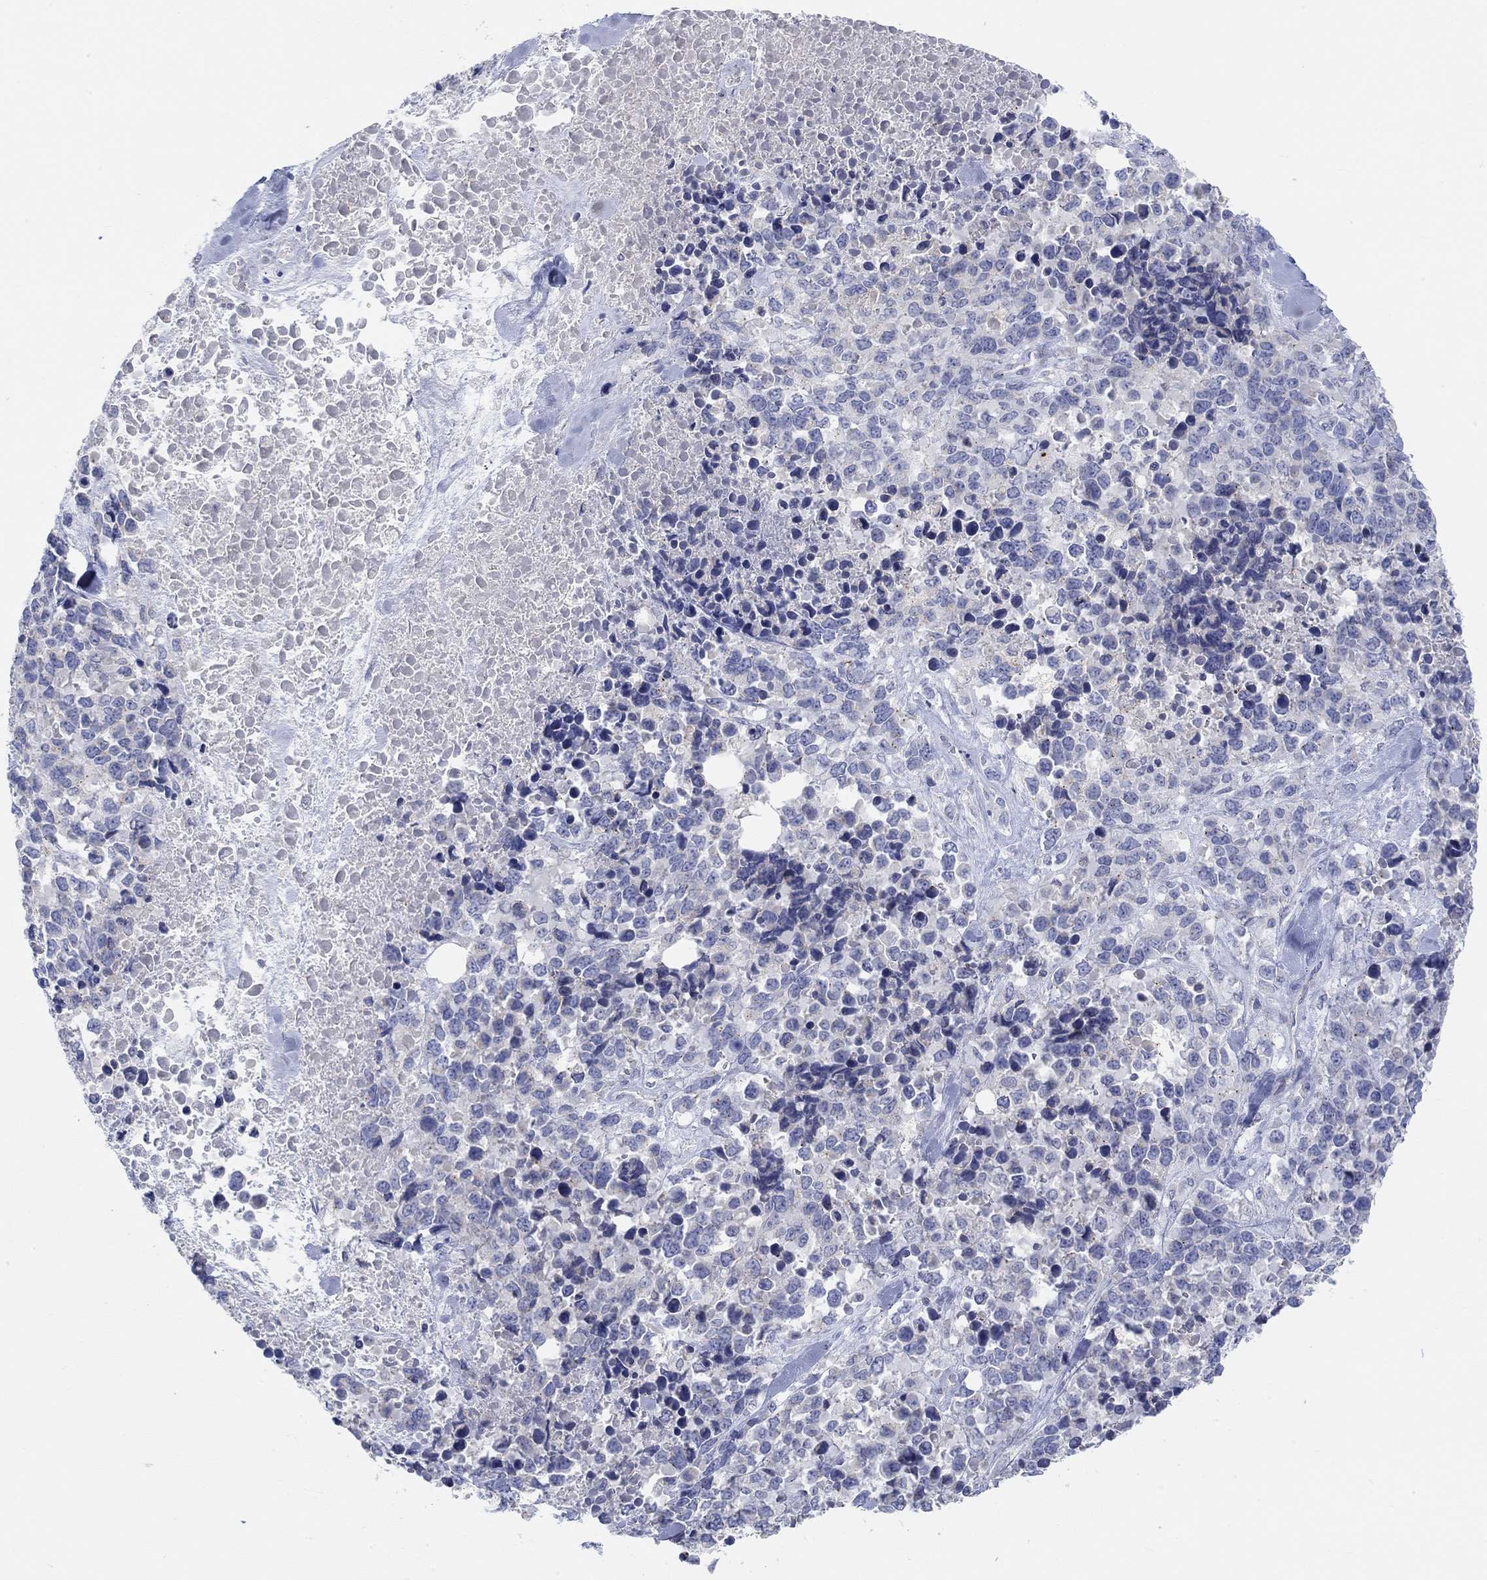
{"staining": {"intensity": "negative", "quantity": "none", "location": "none"}, "tissue": "melanoma", "cell_type": "Tumor cells", "image_type": "cancer", "snomed": [{"axis": "morphology", "description": "Malignant melanoma, Metastatic site"}, {"axis": "topography", "description": "Skin"}], "caption": "Immunohistochemical staining of human malignant melanoma (metastatic site) shows no significant staining in tumor cells.", "gene": "NAV3", "patient": {"sex": "male", "age": 84}}